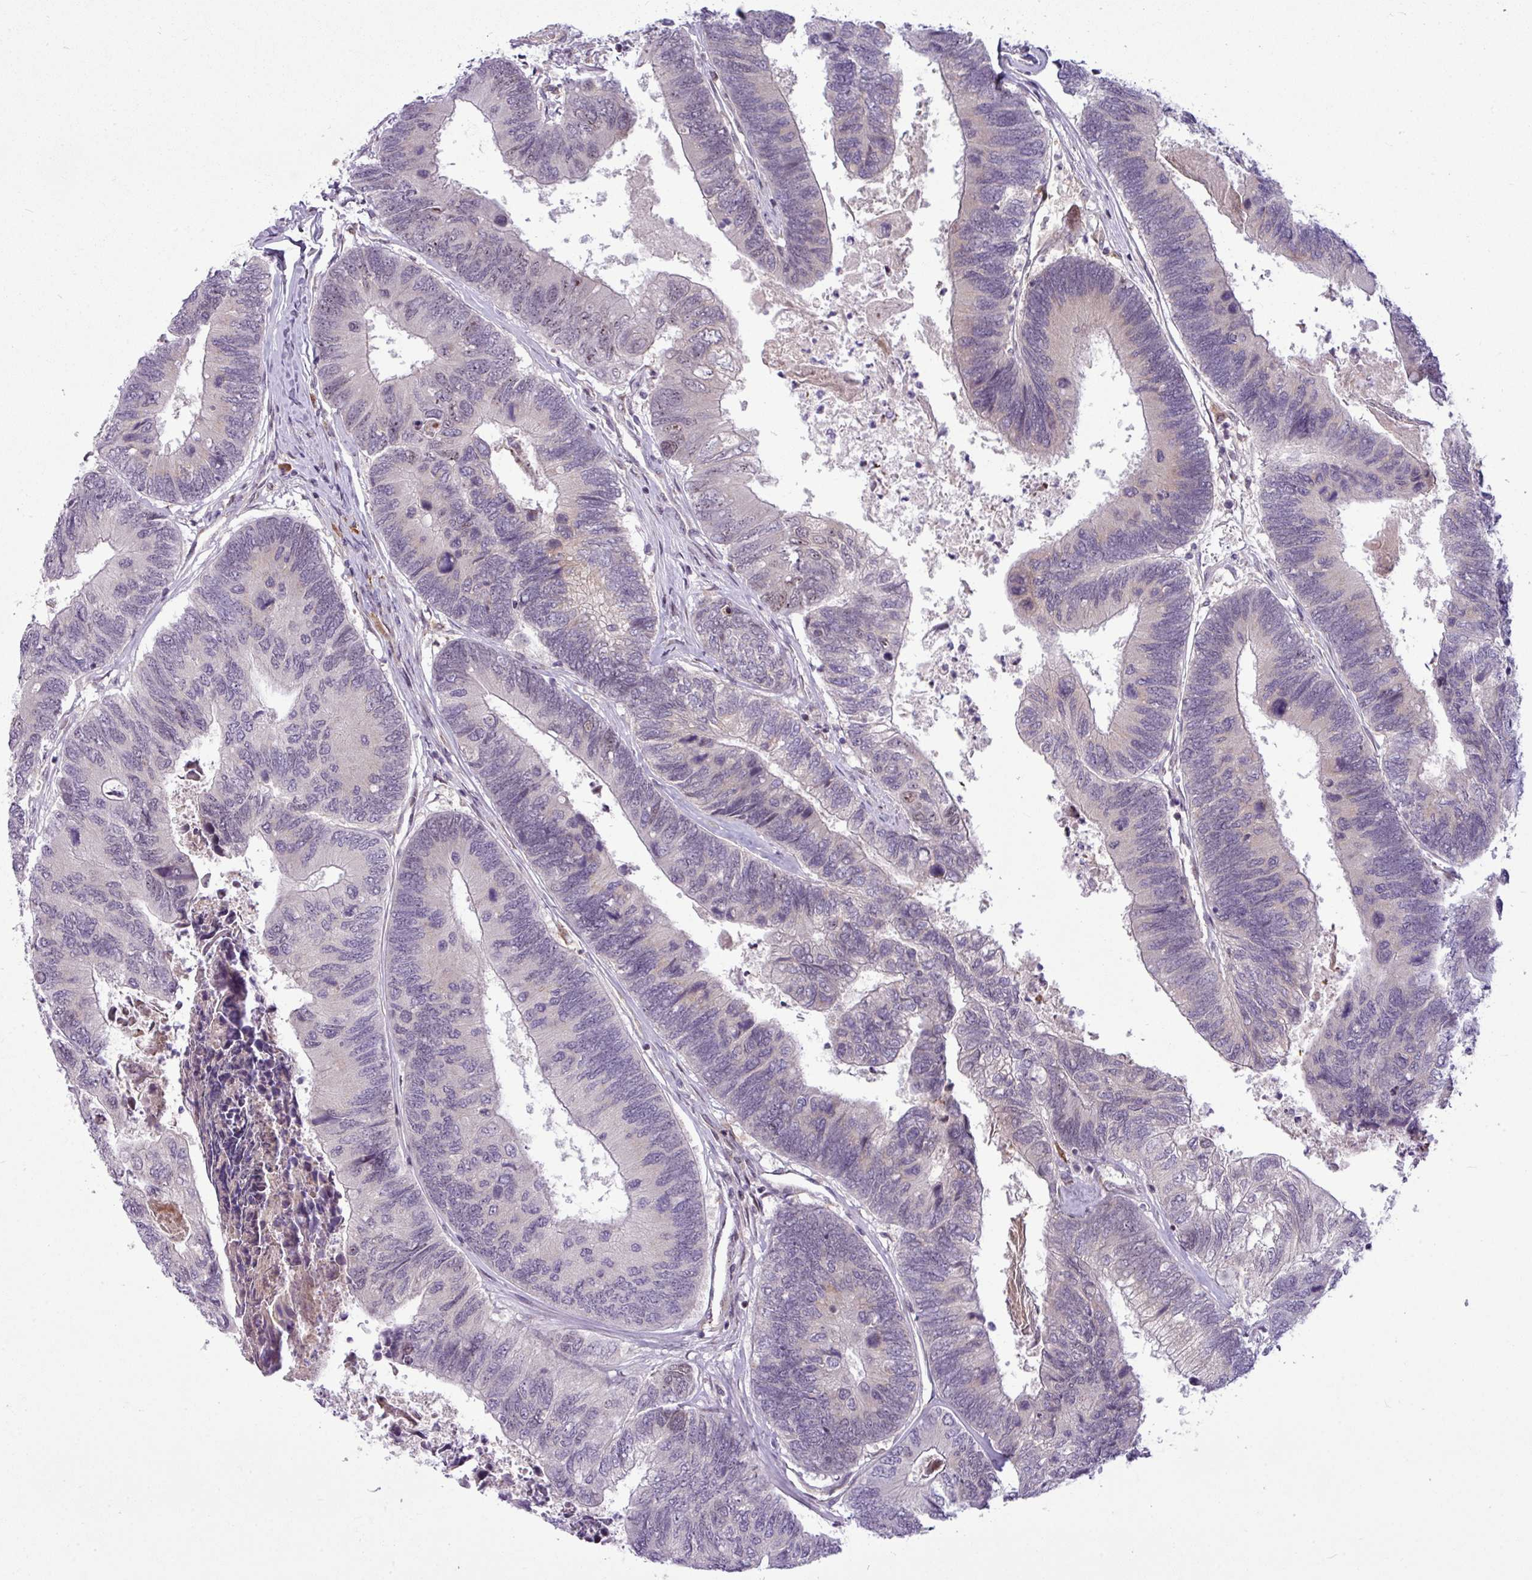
{"staining": {"intensity": "negative", "quantity": "none", "location": "none"}, "tissue": "colorectal cancer", "cell_type": "Tumor cells", "image_type": "cancer", "snomed": [{"axis": "morphology", "description": "Adenocarcinoma, NOS"}, {"axis": "topography", "description": "Colon"}], "caption": "The micrograph shows no staining of tumor cells in adenocarcinoma (colorectal).", "gene": "SLC66A2", "patient": {"sex": "female", "age": 67}}